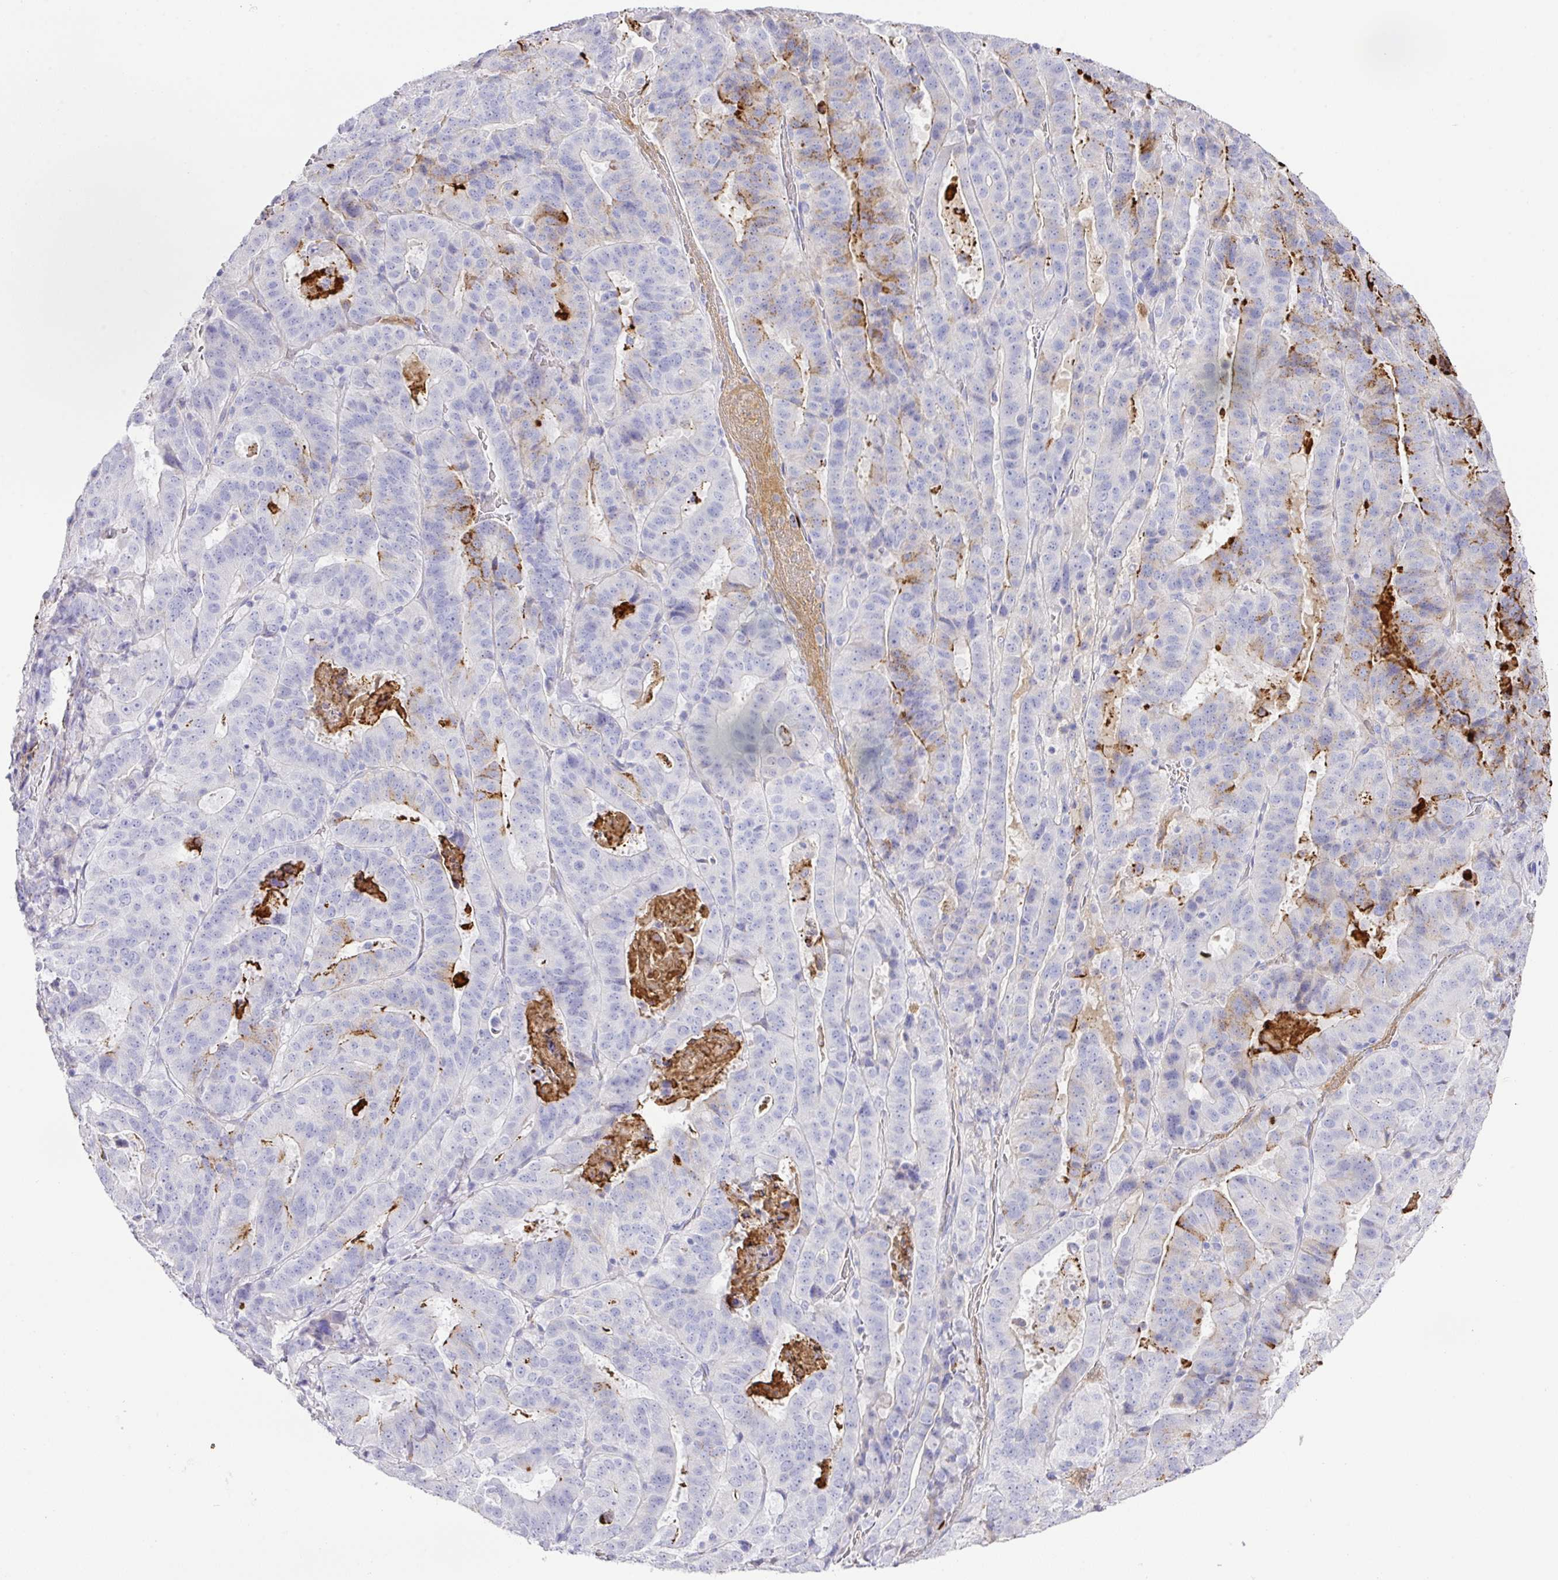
{"staining": {"intensity": "moderate", "quantity": "<25%", "location": "cytoplasmic/membranous"}, "tissue": "stomach cancer", "cell_type": "Tumor cells", "image_type": "cancer", "snomed": [{"axis": "morphology", "description": "Adenocarcinoma, NOS"}, {"axis": "topography", "description": "Stomach"}], "caption": "This is an image of immunohistochemistry (IHC) staining of stomach adenocarcinoma, which shows moderate positivity in the cytoplasmic/membranous of tumor cells.", "gene": "TARM1", "patient": {"sex": "male", "age": 48}}